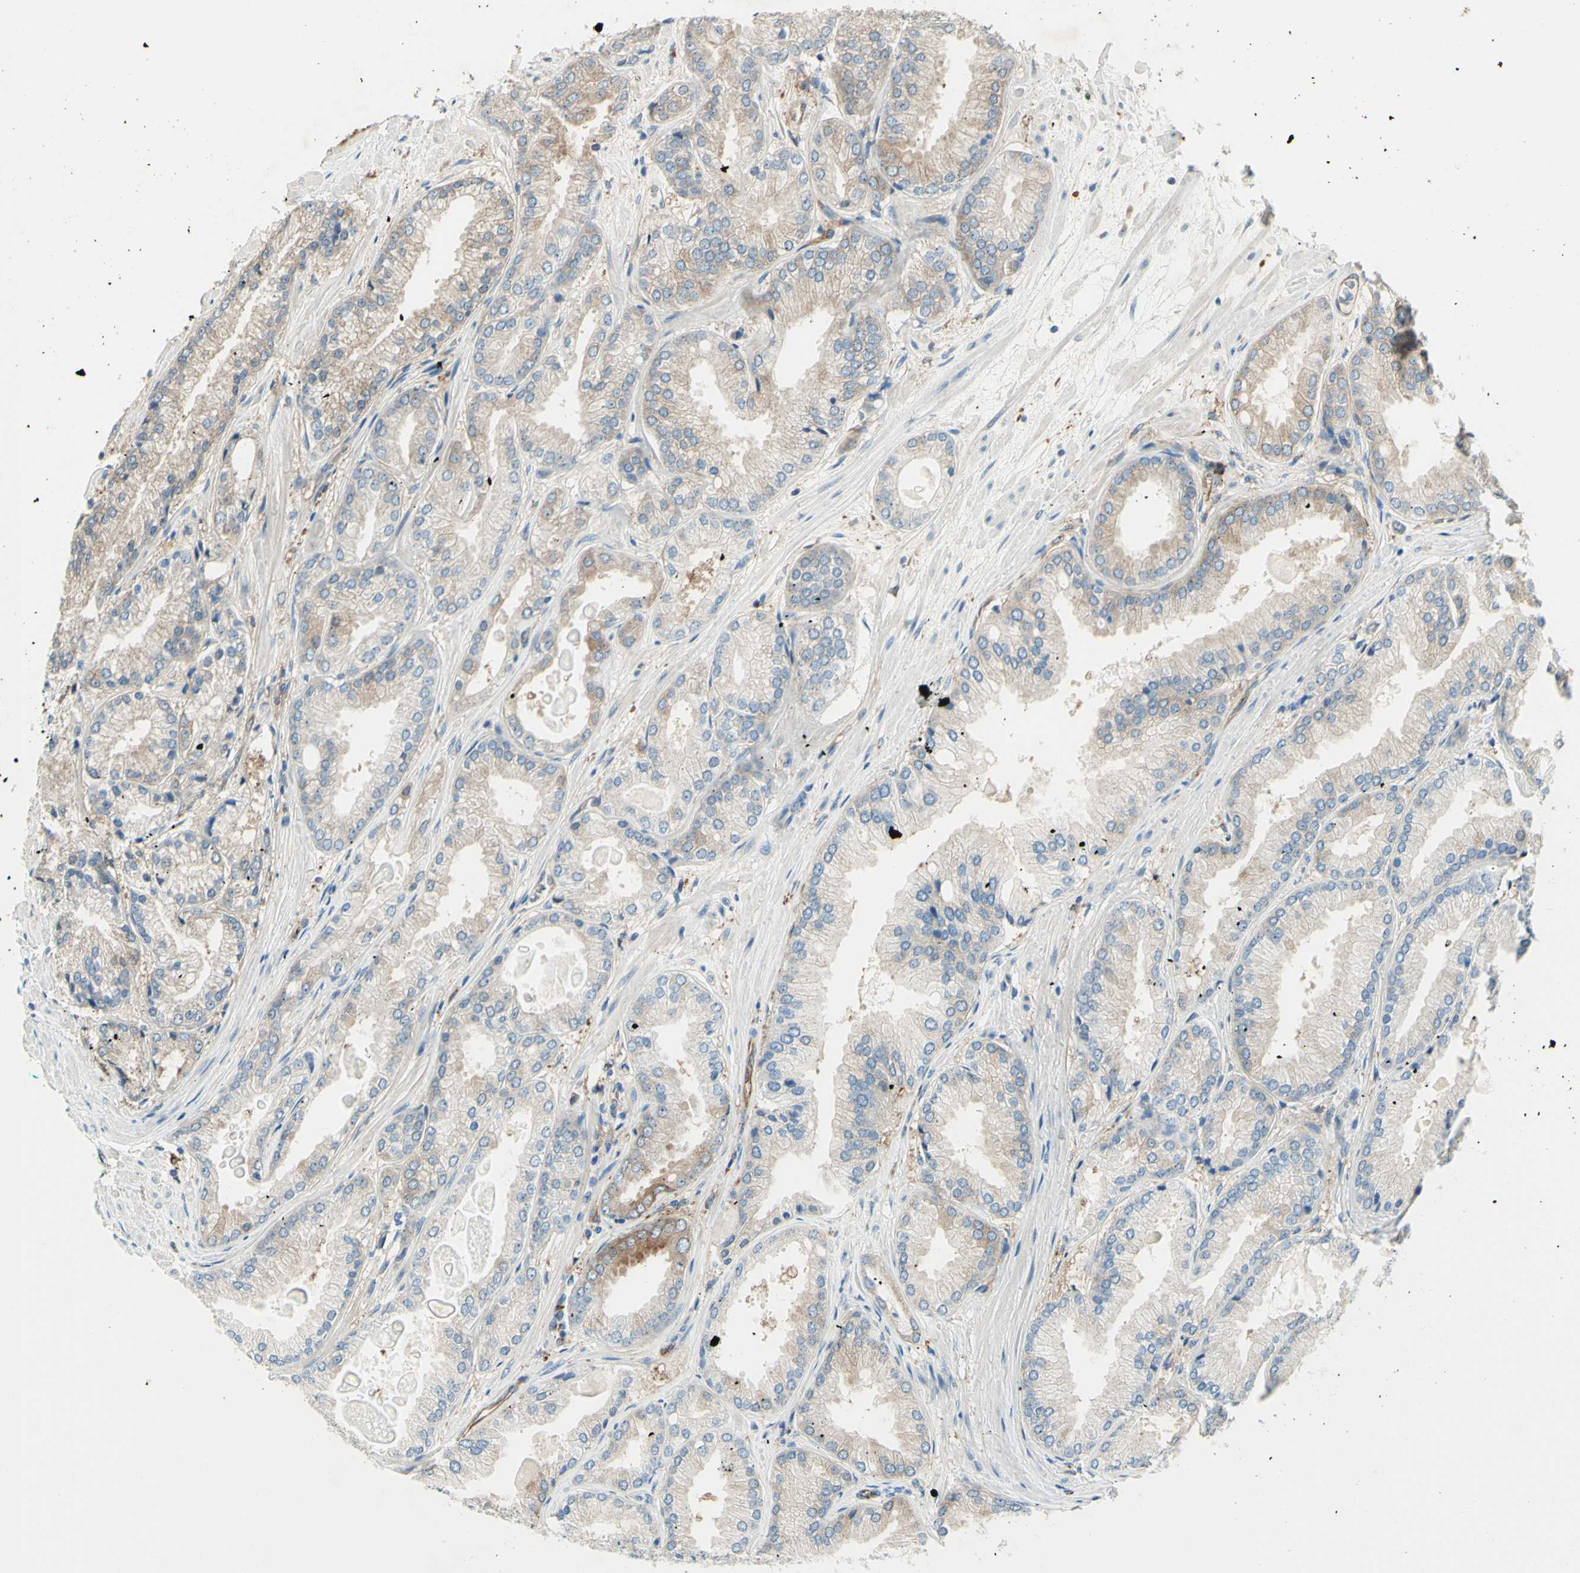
{"staining": {"intensity": "moderate", "quantity": "<25%", "location": "cytoplasmic/membranous"}, "tissue": "prostate cancer", "cell_type": "Tumor cells", "image_type": "cancer", "snomed": [{"axis": "morphology", "description": "Adenocarcinoma, High grade"}, {"axis": "topography", "description": "Prostate"}], "caption": "Brown immunohistochemical staining in human adenocarcinoma (high-grade) (prostate) displays moderate cytoplasmic/membranous staining in approximately <25% of tumor cells.", "gene": "IGSF9B", "patient": {"sex": "male", "age": 59}}